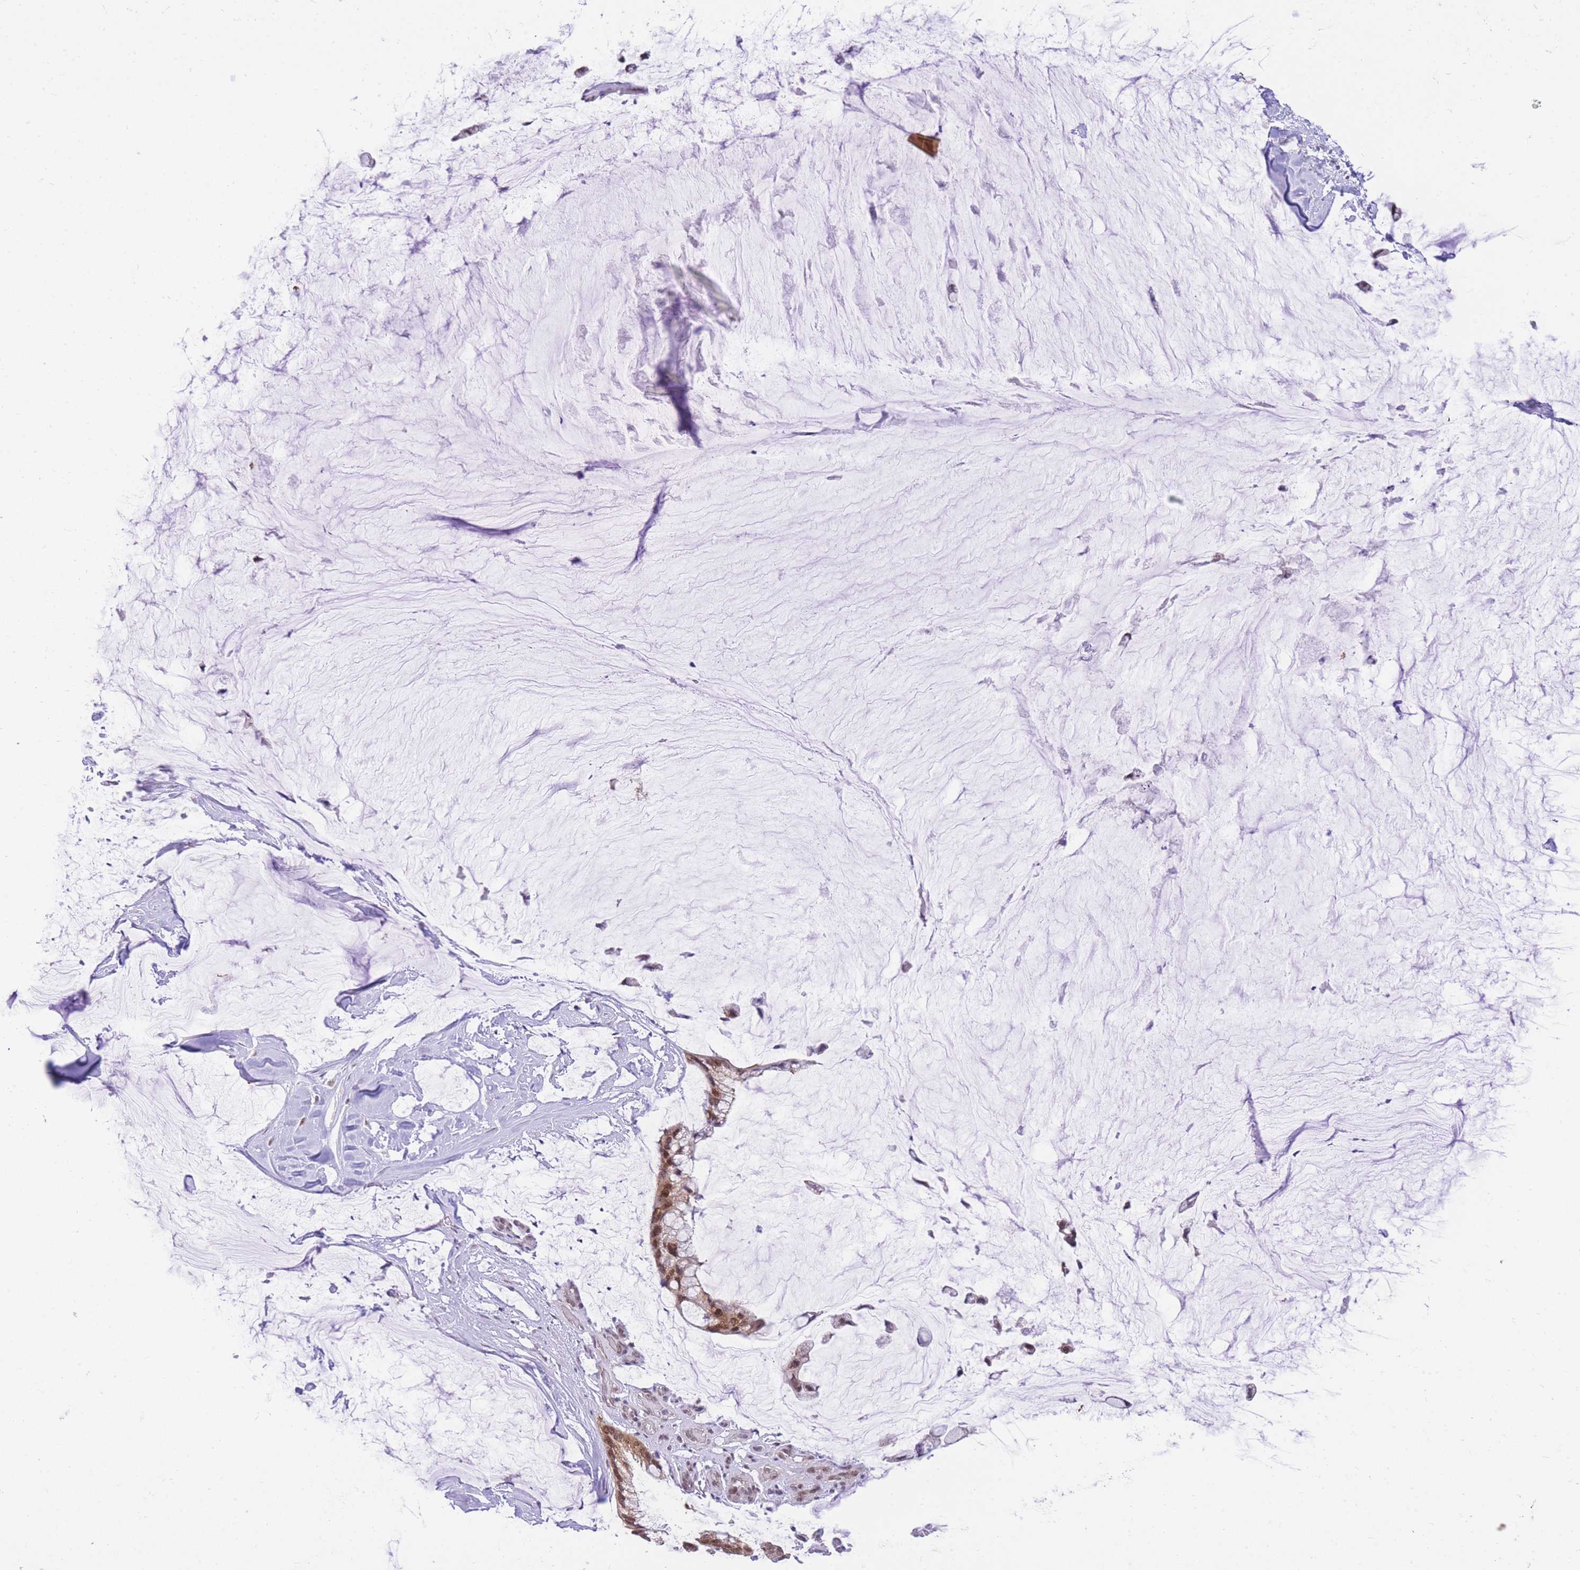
{"staining": {"intensity": "moderate", "quantity": ">75%", "location": "cytoplasmic/membranous,nuclear"}, "tissue": "ovarian cancer", "cell_type": "Tumor cells", "image_type": "cancer", "snomed": [{"axis": "morphology", "description": "Cystadenocarcinoma, mucinous, NOS"}, {"axis": "topography", "description": "Ovary"}], "caption": "Moderate cytoplasmic/membranous and nuclear protein expression is appreciated in approximately >75% of tumor cells in ovarian mucinous cystadenocarcinoma.", "gene": "STK39", "patient": {"sex": "female", "age": 39}}